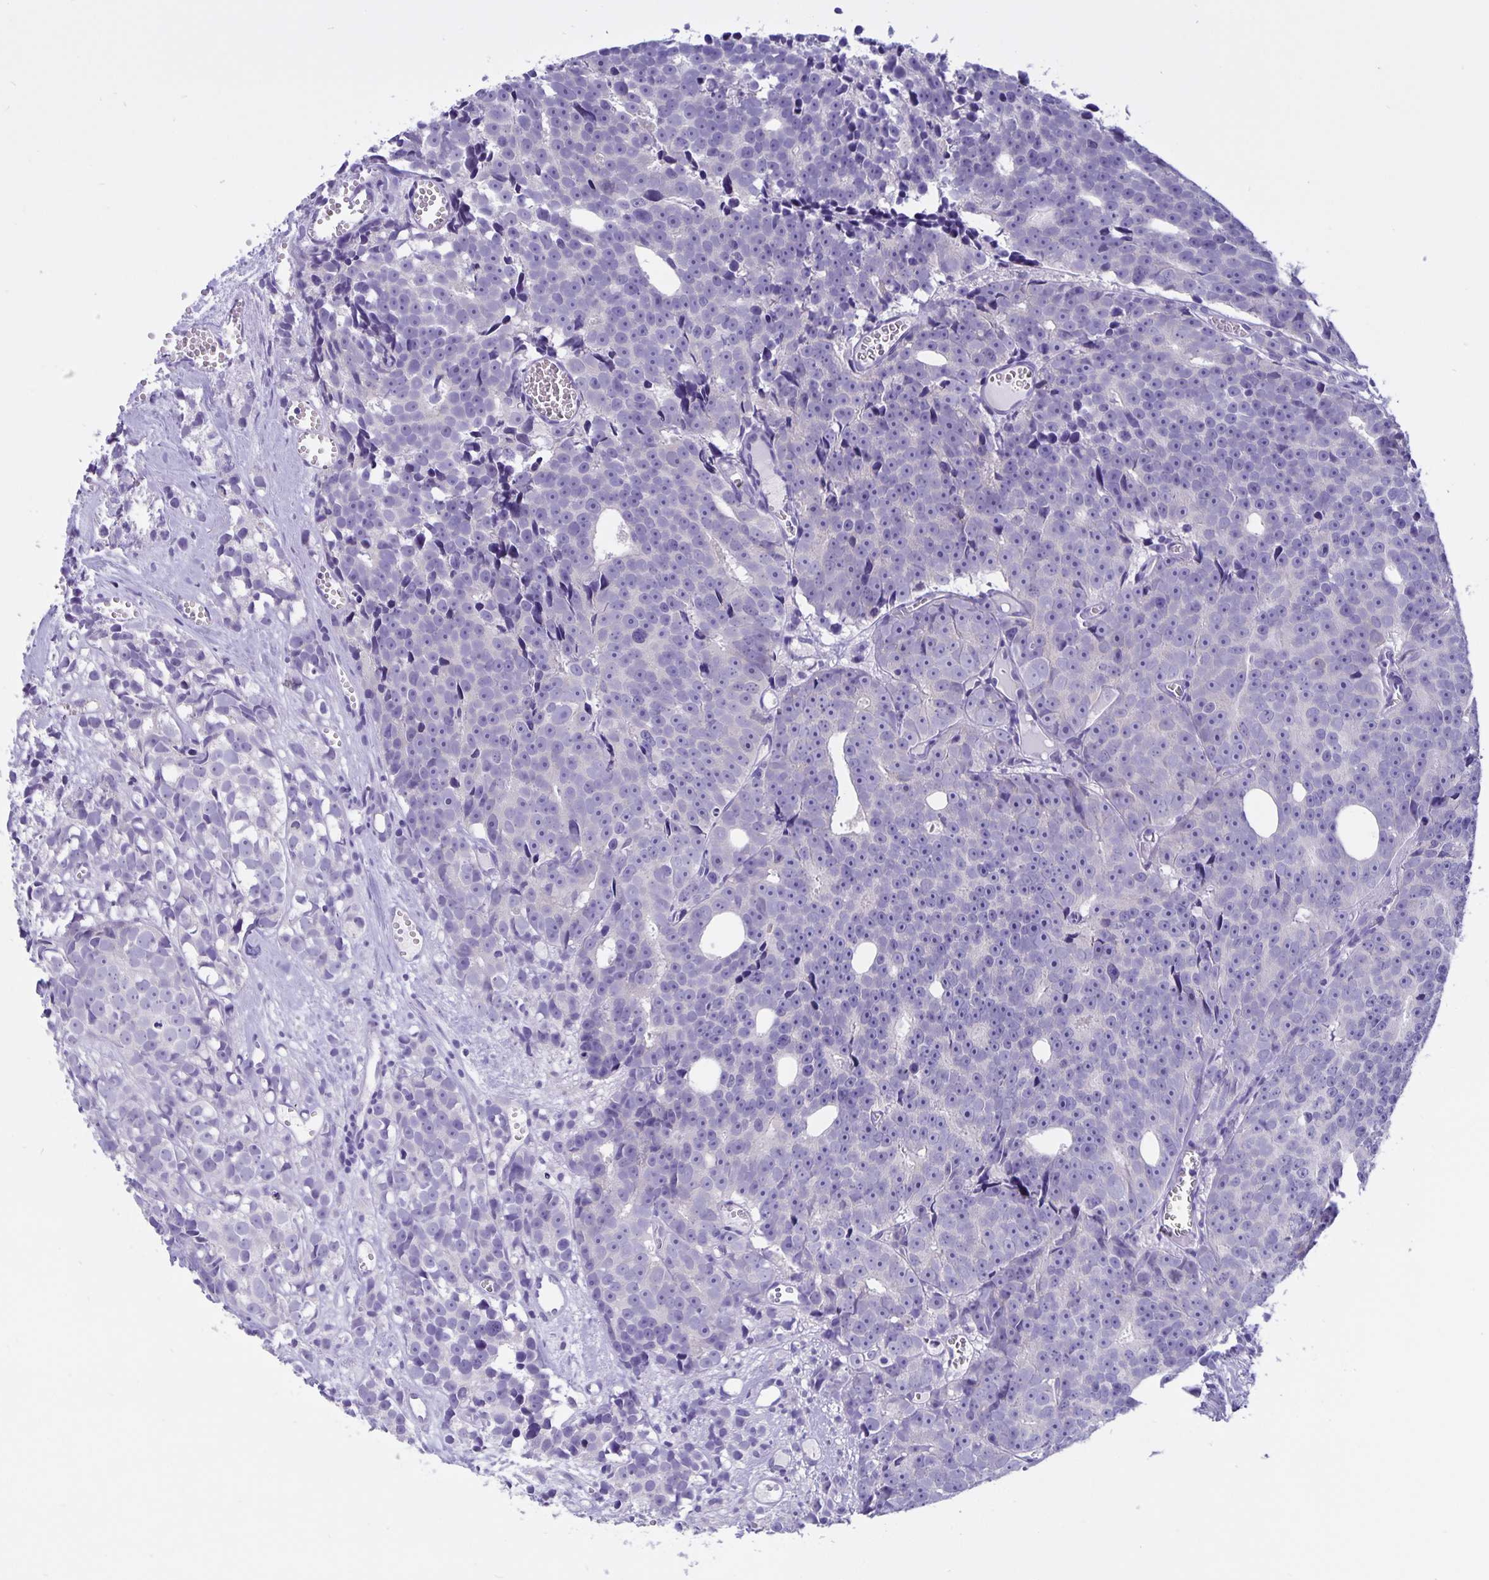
{"staining": {"intensity": "negative", "quantity": "none", "location": "none"}, "tissue": "prostate cancer", "cell_type": "Tumor cells", "image_type": "cancer", "snomed": [{"axis": "morphology", "description": "Adenocarcinoma, High grade"}, {"axis": "topography", "description": "Prostate"}], "caption": "Protein analysis of prostate cancer (high-grade adenocarcinoma) reveals no significant positivity in tumor cells.", "gene": "ERMN", "patient": {"sex": "male", "age": 77}}